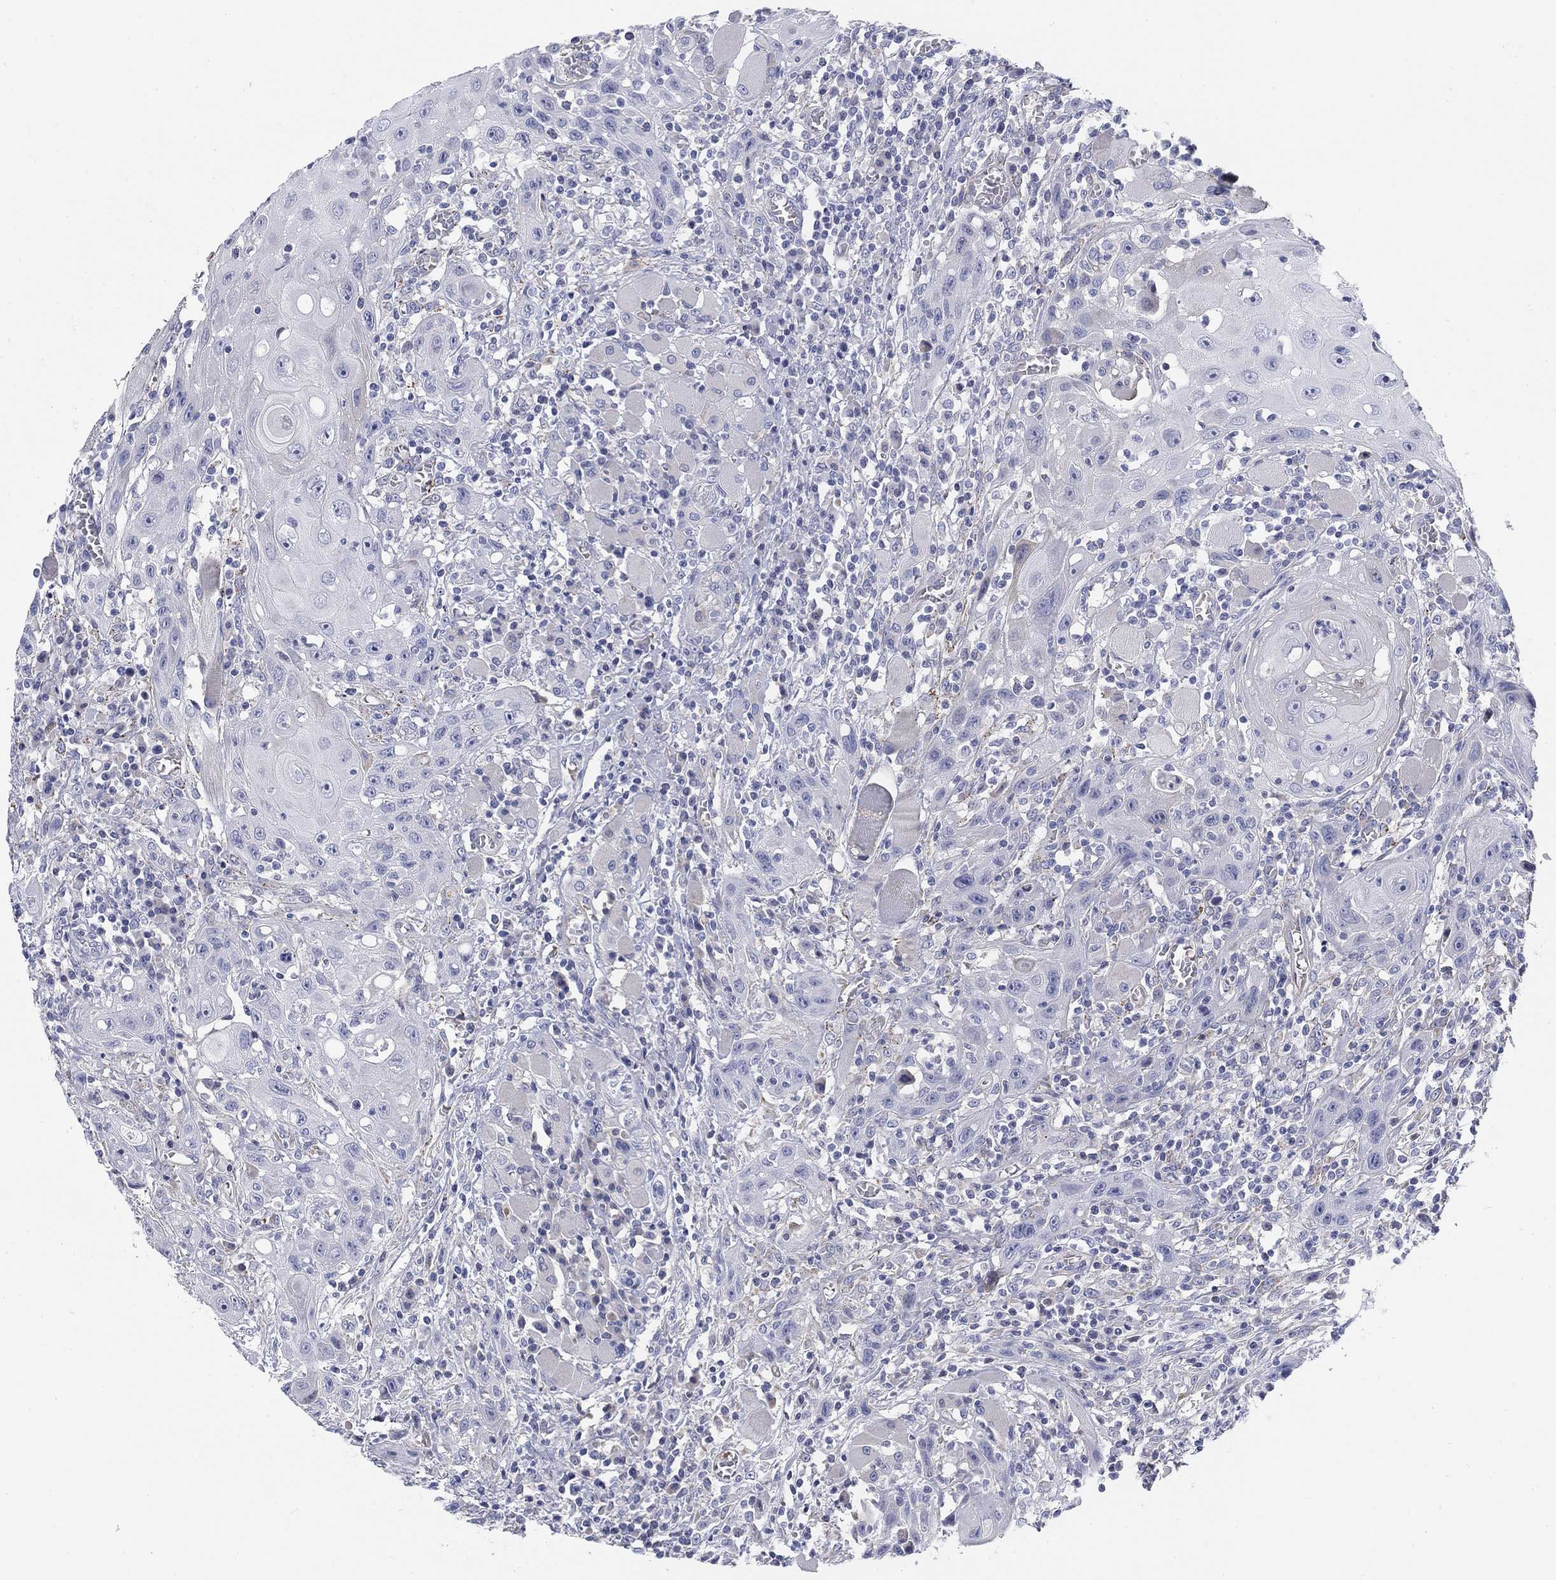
{"staining": {"intensity": "negative", "quantity": "none", "location": "none"}, "tissue": "head and neck cancer", "cell_type": "Tumor cells", "image_type": "cancer", "snomed": [{"axis": "morphology", "description": "Normal tissue, NOS"}, {"axis": "morphology", "description": "Squamous cell carcinoma, NOS"}, {"axis": "topography", "description": "Oral tissue"}, {"axis": "topography", "description": "Head-Neck"}], "caption": "The immunohistochemistry (IHC) photomicrograph has no significant staining in tumor cells of squamous cell carcinoma (head and neck) tissue. (DAB (3,3'-diaminobenzidine) immunohistochemistry visualized using brightfield microscopy, high magnification).", "gene": "HEATR4", "patient": {"sex": "male", "age": 71}}